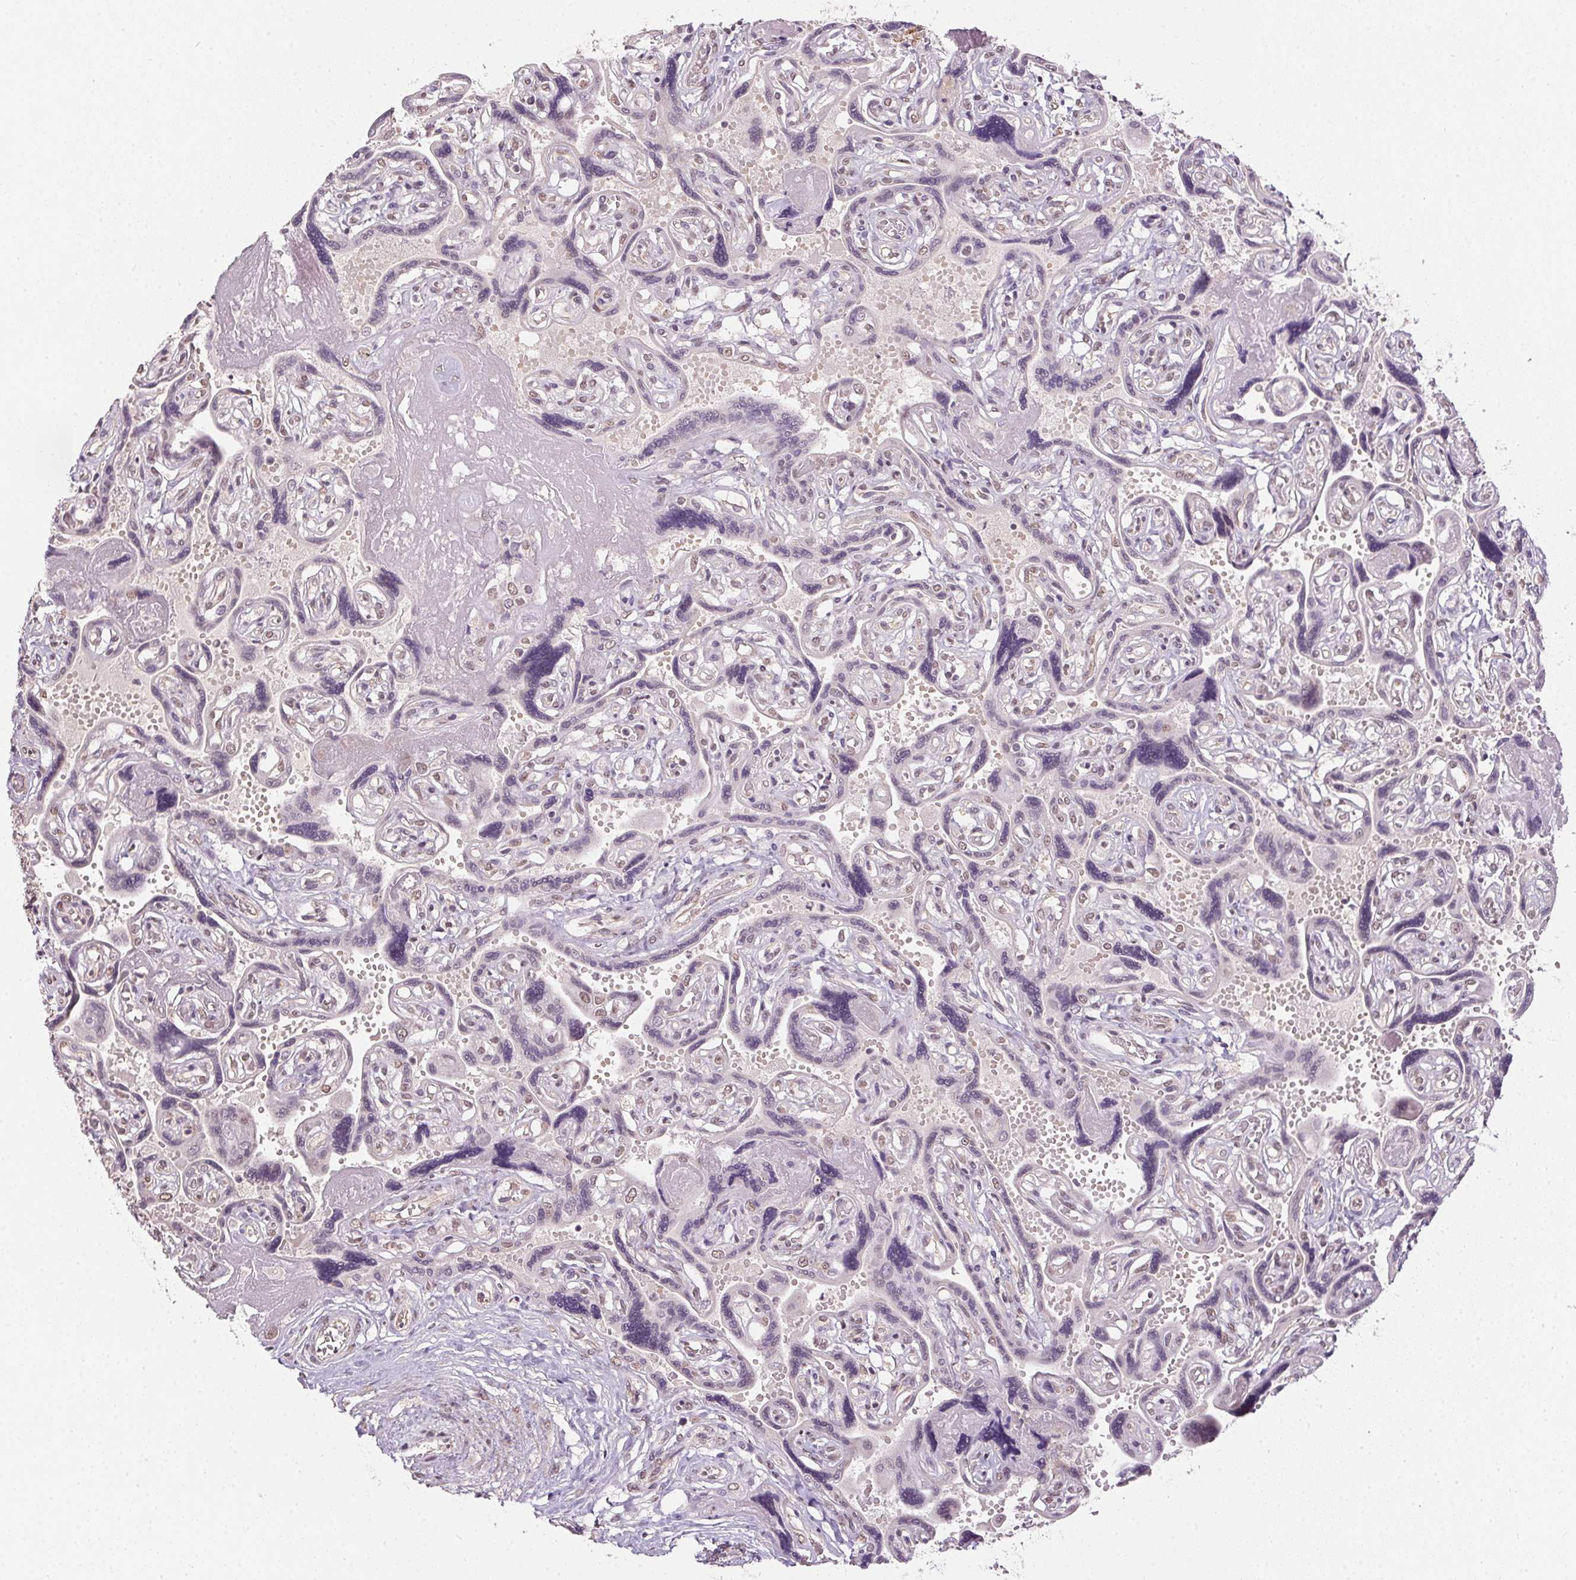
{"staining": {"intensity": "negative", "quantity": "none", "location": "none"}, "tissue": "placenta", "cell_type": "Decidual cells", "image_type": "normal", "snomed": [{"axis": "morphology", "description": "Normal tissue, NOS"}, {"axis": "topography", "description": "Placenta"}], "caption": "The immunohistochemistry (IHC) image has no significant positivity in decidual cells of placenta. Nuclei are stained in blue.", "gene": "PPP4R4", "patient": {"sex": "female", "age": 32}}